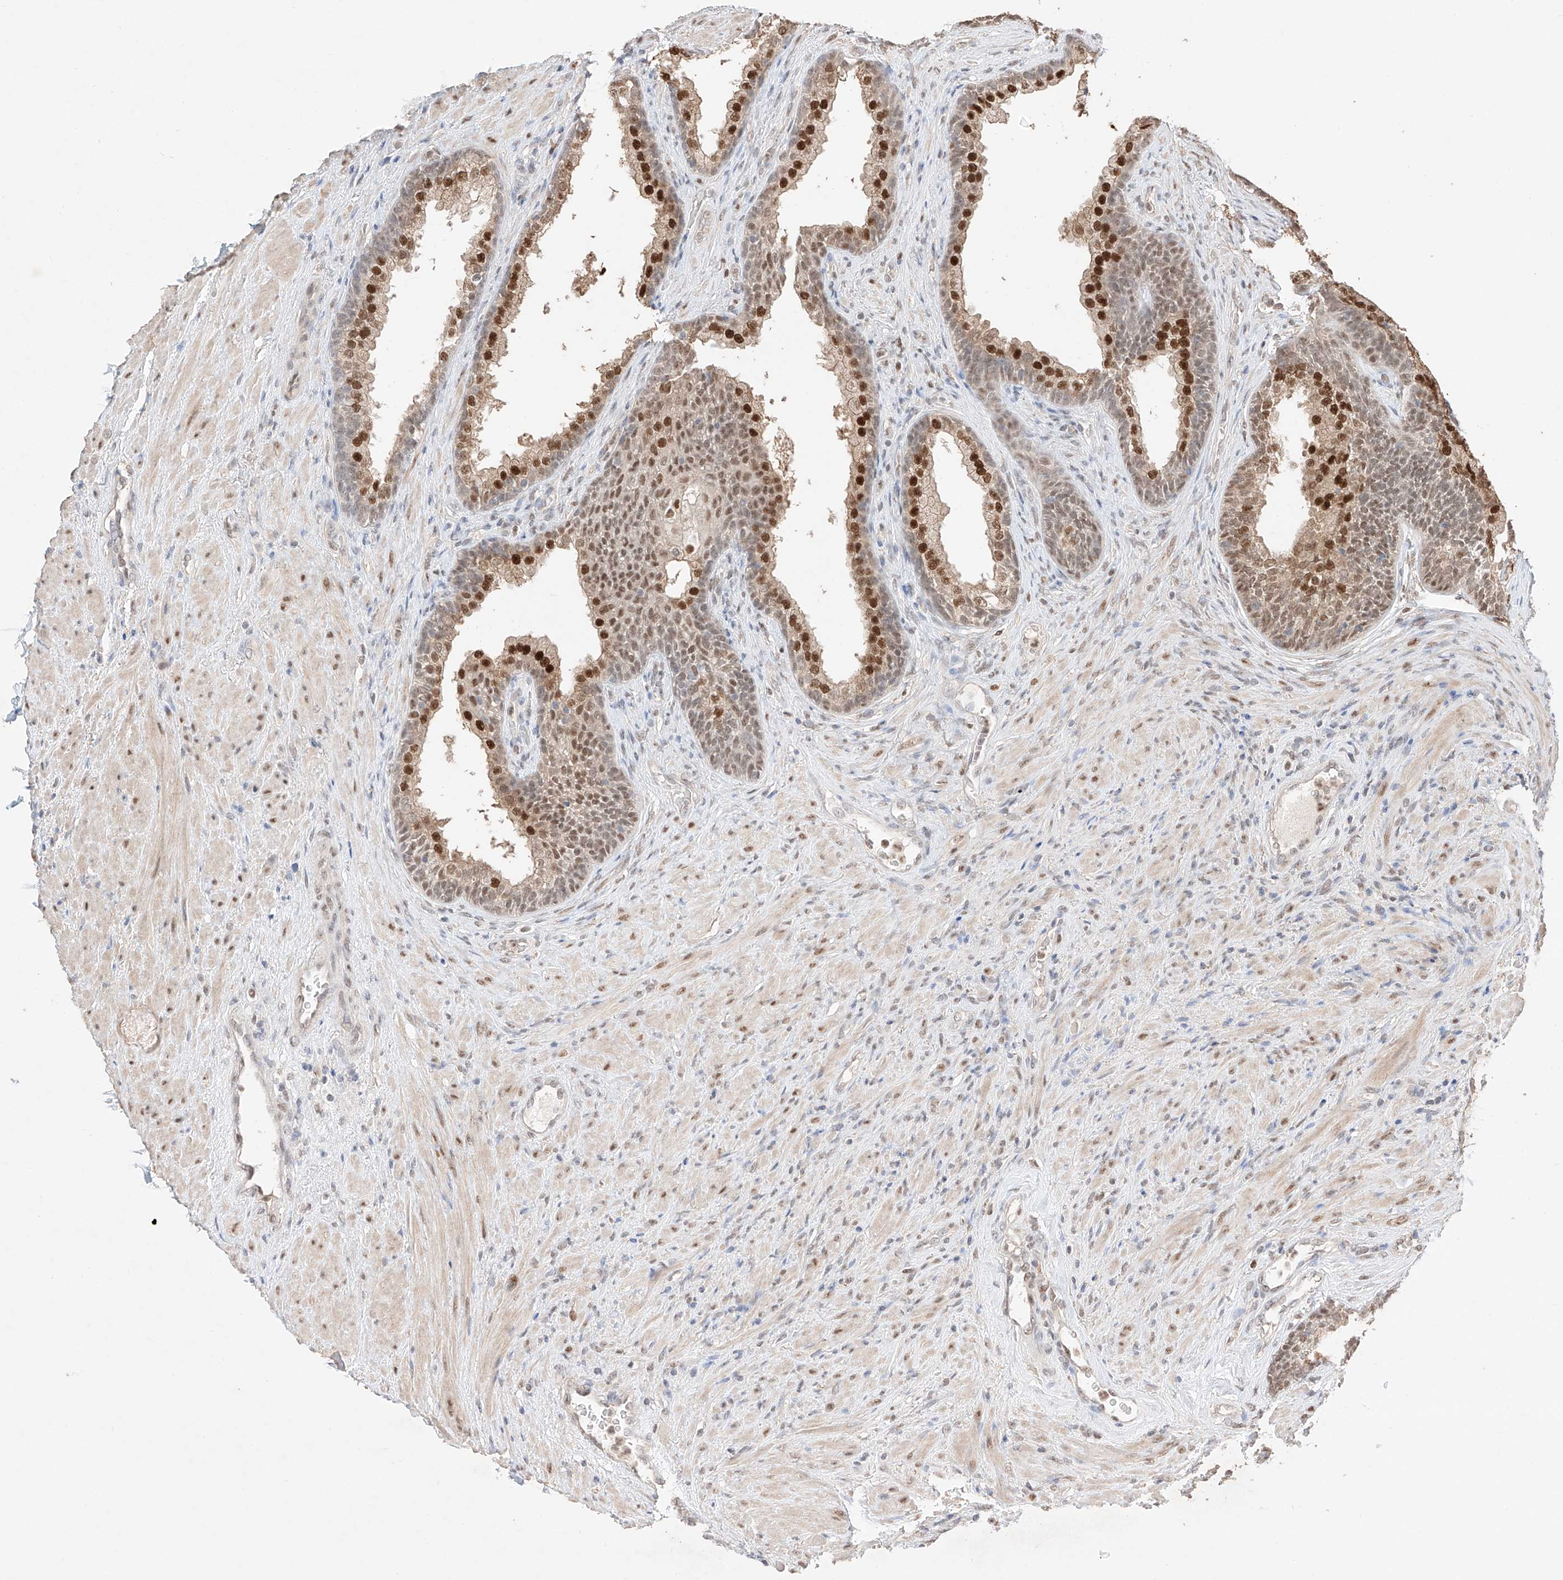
{"staining": {"intensity": "strong", "quantity": "25%-75%", "location": "nuclear"}, "tissue": "prostate", "cell_type": "Glandular cells", "image_type": "normal", "snomed": [{"axis": "morphology", "description": "Normal tissue, NOS"}, {"axis": "topography", "description": "Prostate"}], "caption": "IHC (DAB (3,3'-diaminobenzidine)) staining of normal prostate exhibits strong nuclear protein expression in approximately 25%-75% of glandular cells. The staining was performed using DAB, with brown indicating positive protein expression. Nuclei are stained blue with hematoxylin.", "gene": "APIP", "patient": {"sex": "male", "age": 76}}